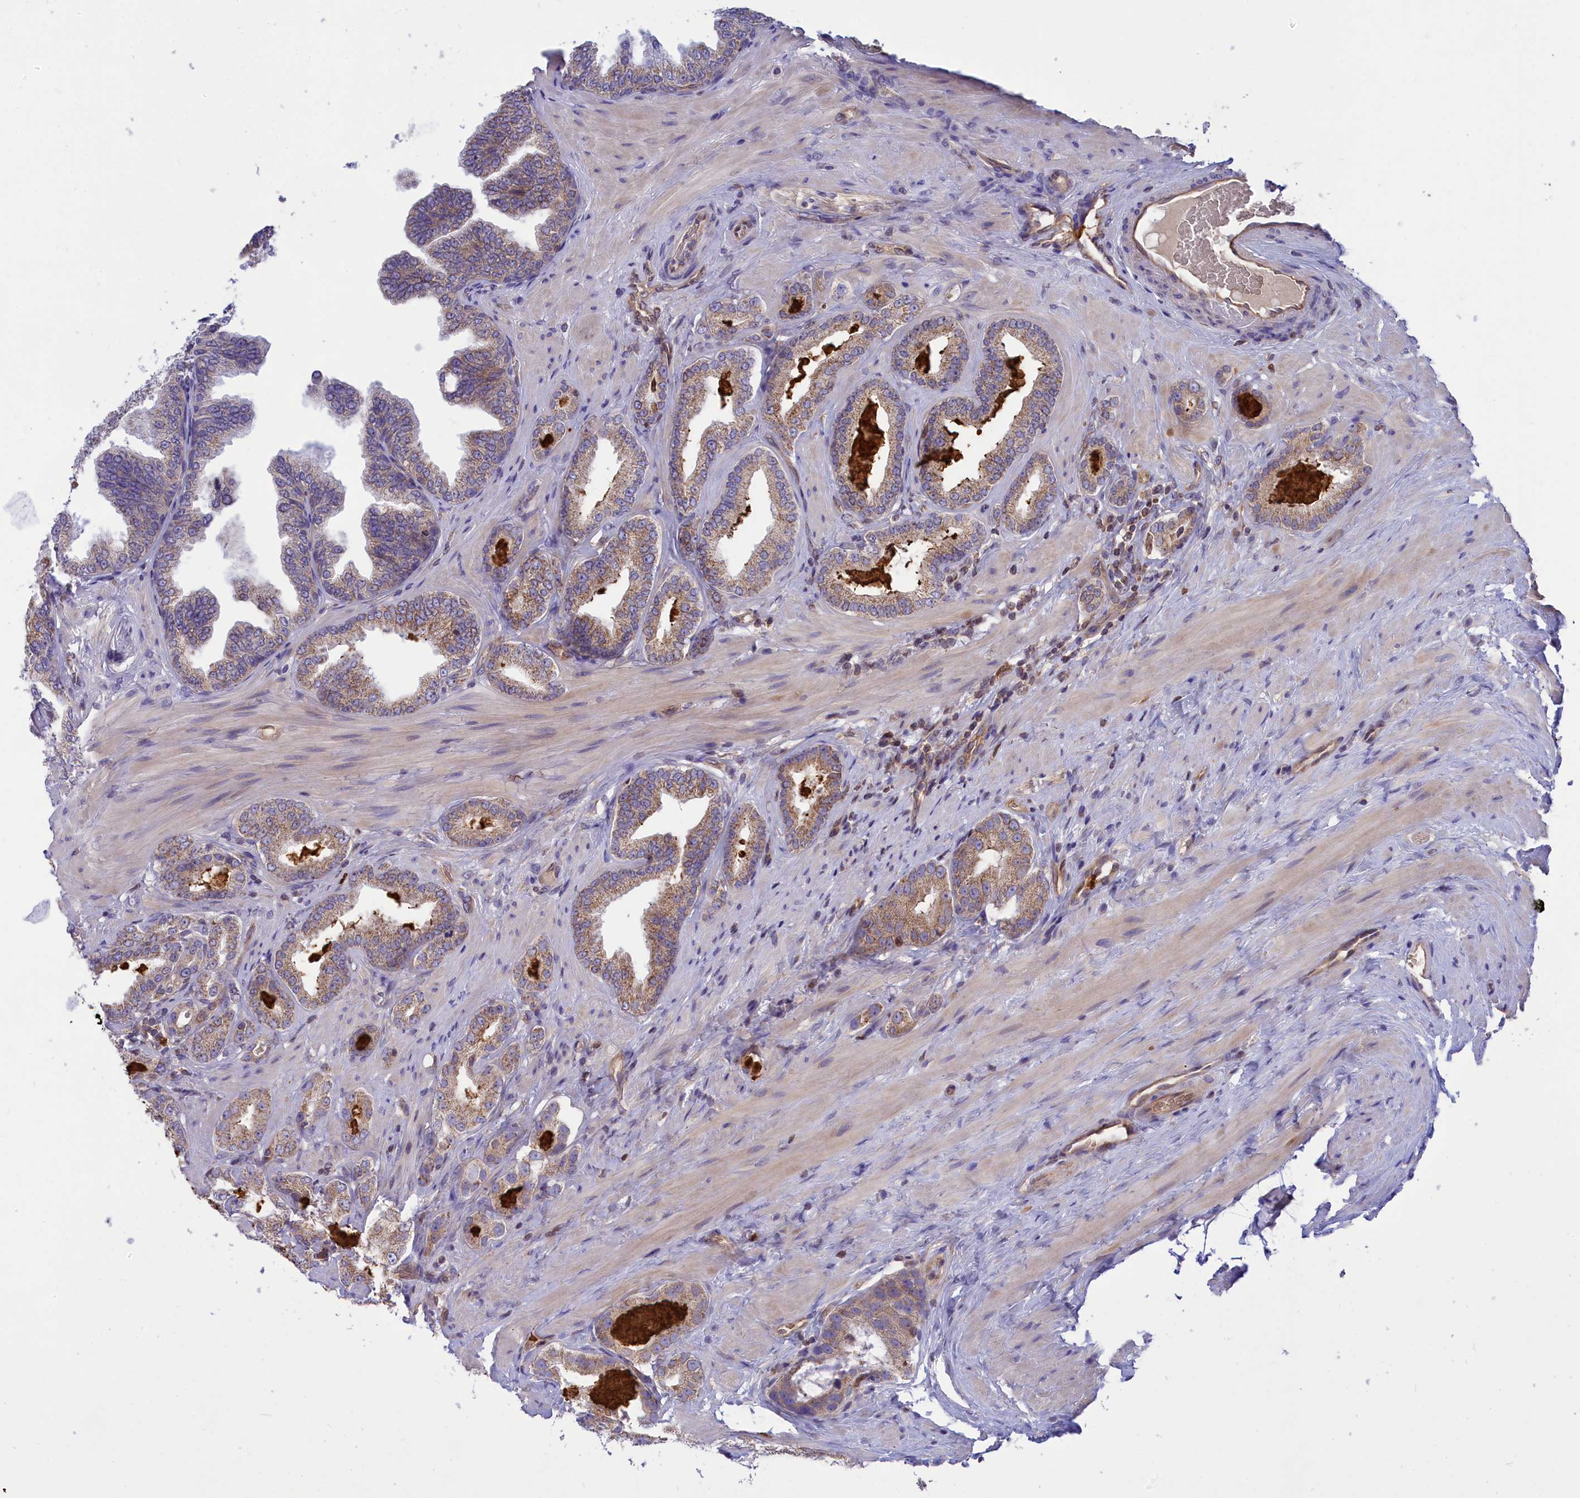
{"staining": {"intensity": "moderate", "quantity": ">75%", "location": "cytoplasmic/membranous"}, "tissue": "prostate cancer", "cell_type": "Tumor cells", "image_type": "cancer", "snomed": [{"axis": "morphology", "description": "Adenocarcinoma, Low grade"}, {"axis": "topography", "description": "Prostate"}], "caption": "Human prostate cancer (low-grade adenocarcinoma) stained with a protein marker displays moderate staining in tumor cells.", "gene": "PKHD1L1", "patient": {"sex": "male", "age": 63}}